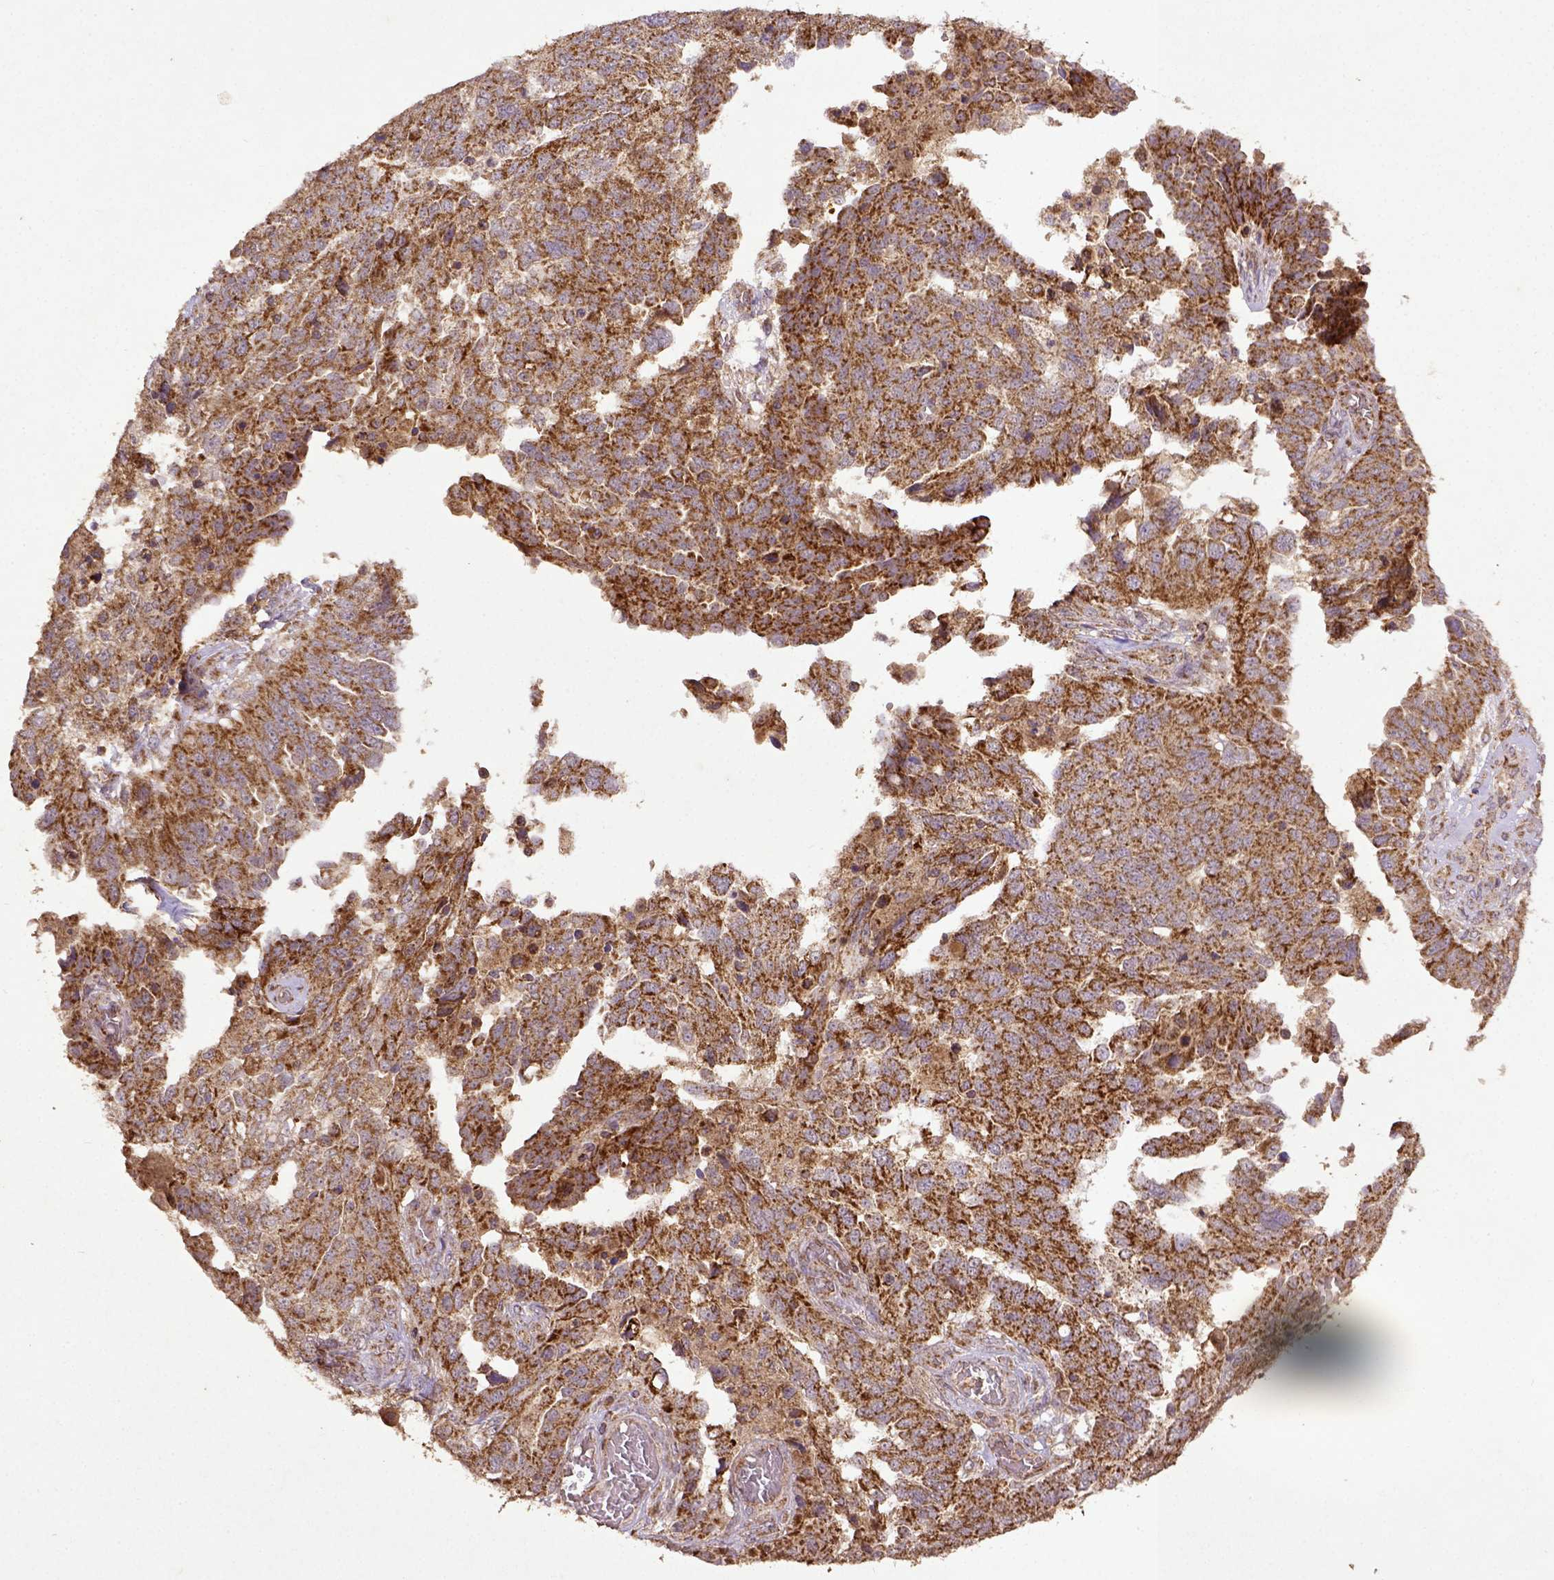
{"staining": {"intensity": "strong", "quantity": ">75%", "location": "cytoplasmic/membranous"}, "tissue": "ovarian cancer", "cell_type": "Tumor cells", "image_type": "cancer", "snomed": [{"axis": "morphology", "description": "Cystadenocarcinoma, serous, NOS"}, {"axis": "topography", "description": "Ovary"}], "caption": "Immunohistochemical staining of human ovarian cancer demonstrates high levels of strong cytoplasmic/membranous protein expression in about >75% of tumor cells.", "gene": "MT-CO1", "patient": {"sex": "female", "age": 67}}